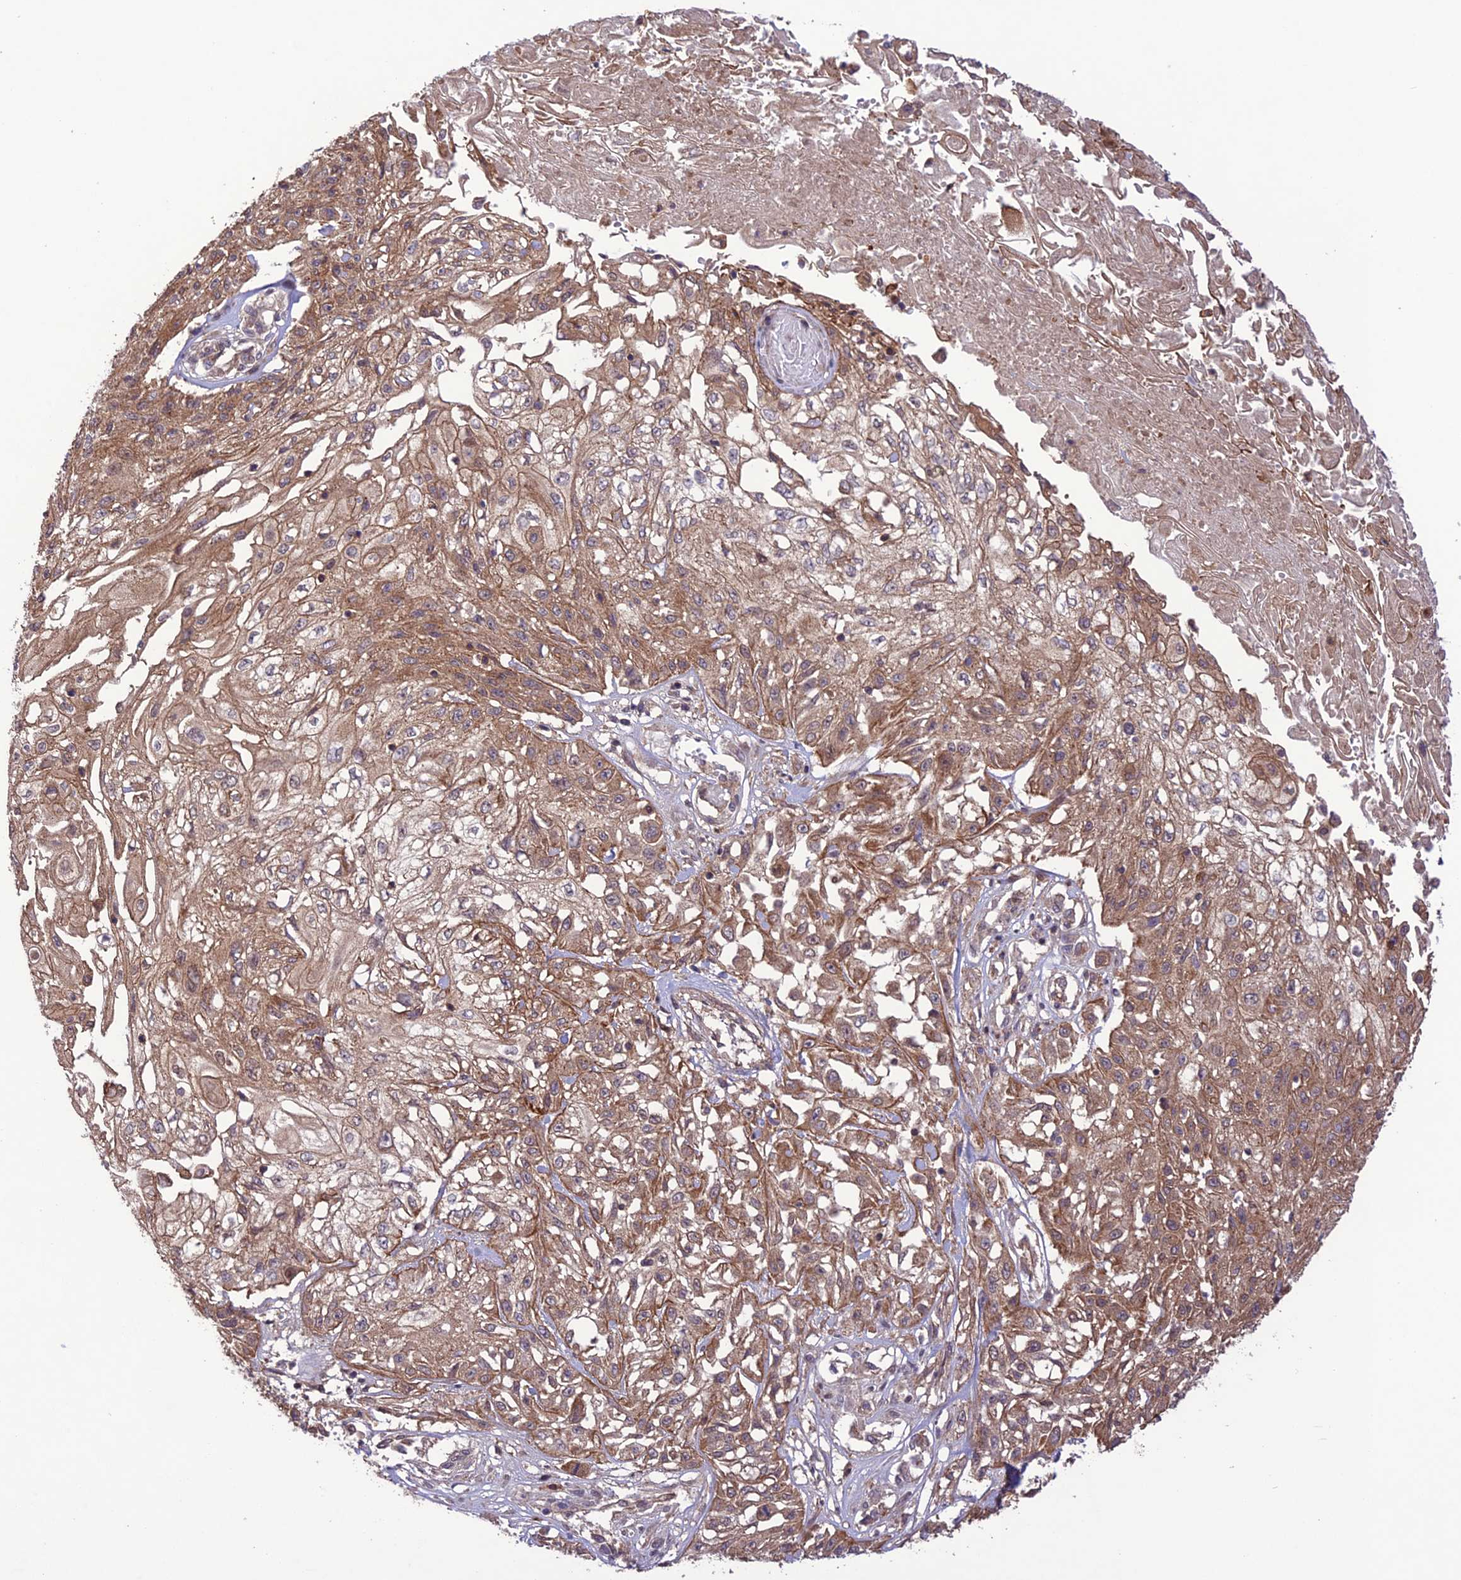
{"staining": {"intensity": "moderate", "quantity": ">75%", "location": "cytoplasmic/membranous"}, "tissue": "skin cancer", "cell_type": "Tumor cells", "image_type": "cancer", "snomed": [{"axis": "morphology", "description": "Squamous cell carcinoma, NOS"}, {"axis": "morphology", "description": "Squamous cell carcinoma, metastatic, NOS"}, {"axis": "topography", "description": "Skin"}, {"axis": "topography", "description": "Lymph node"}], "caption": "The immunohistochemical stain shows moderate cytoplasmic/membranous expression in tumor cells of skin squamous cell carcinoma tissue.", "gene": "FCHSD1", "patient": {"sex": "male", "age": 75}}